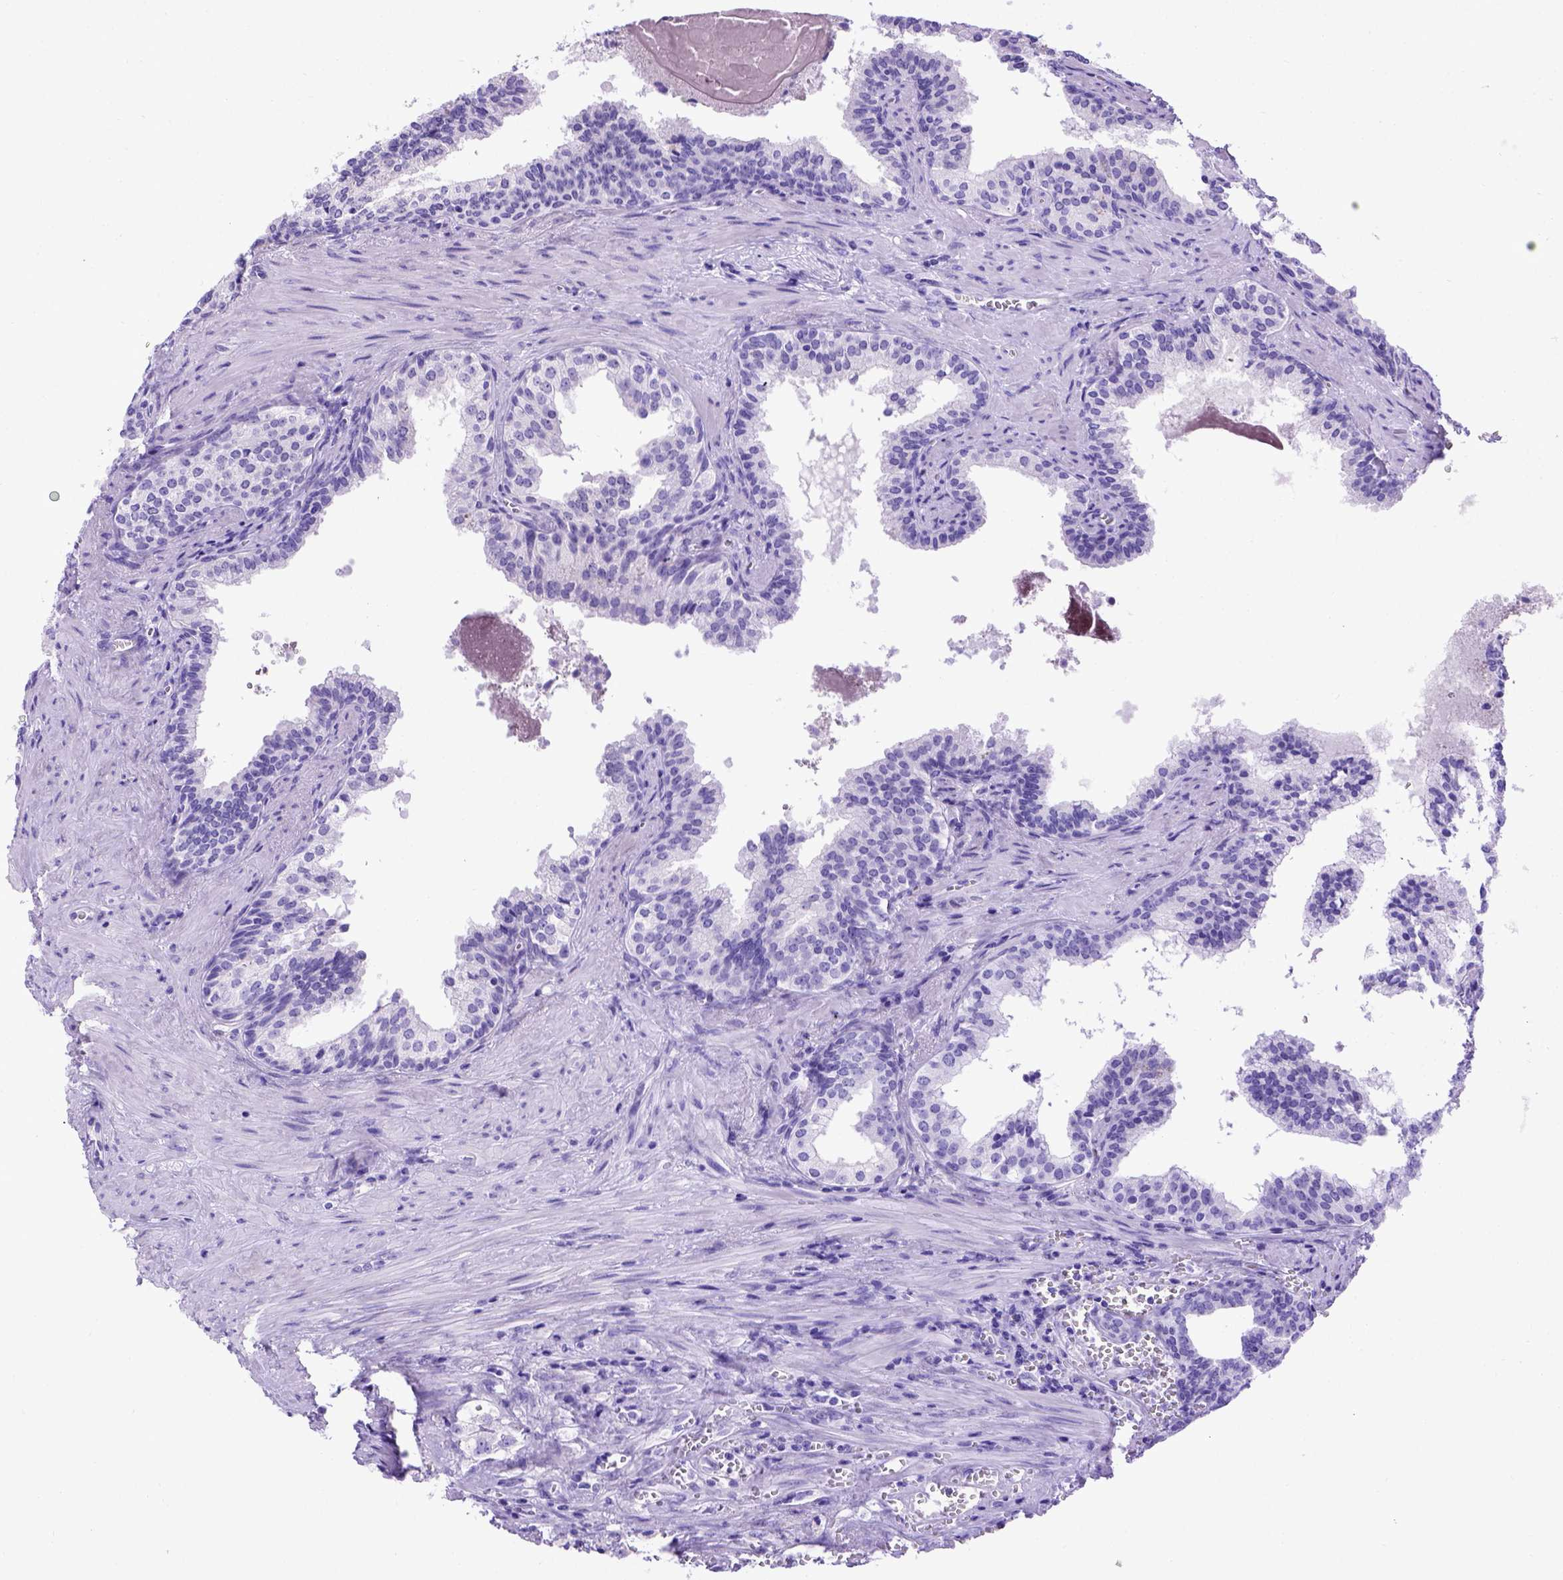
{"staining": {"intensity": "negative", "quantity": "none", "location": "none"}, "tissue": "prostate cancer", "cell_type": "Tumor cells", "image_type": "cancer", "snomed": [{"axis": "morphology", "description": "Adenocarcinoma, High grade"}, {"axis": "topography", "description": "Prostate"}], "caption": "High power microscopy micrograph of an immunohistochemistry (IHC) micrograph of prostate adenocarcinoma (high-grade), revealing no significant positivity in tumor cells.", "gene": "MEOX2", "patient": {"sex": "male", "age": 68}}